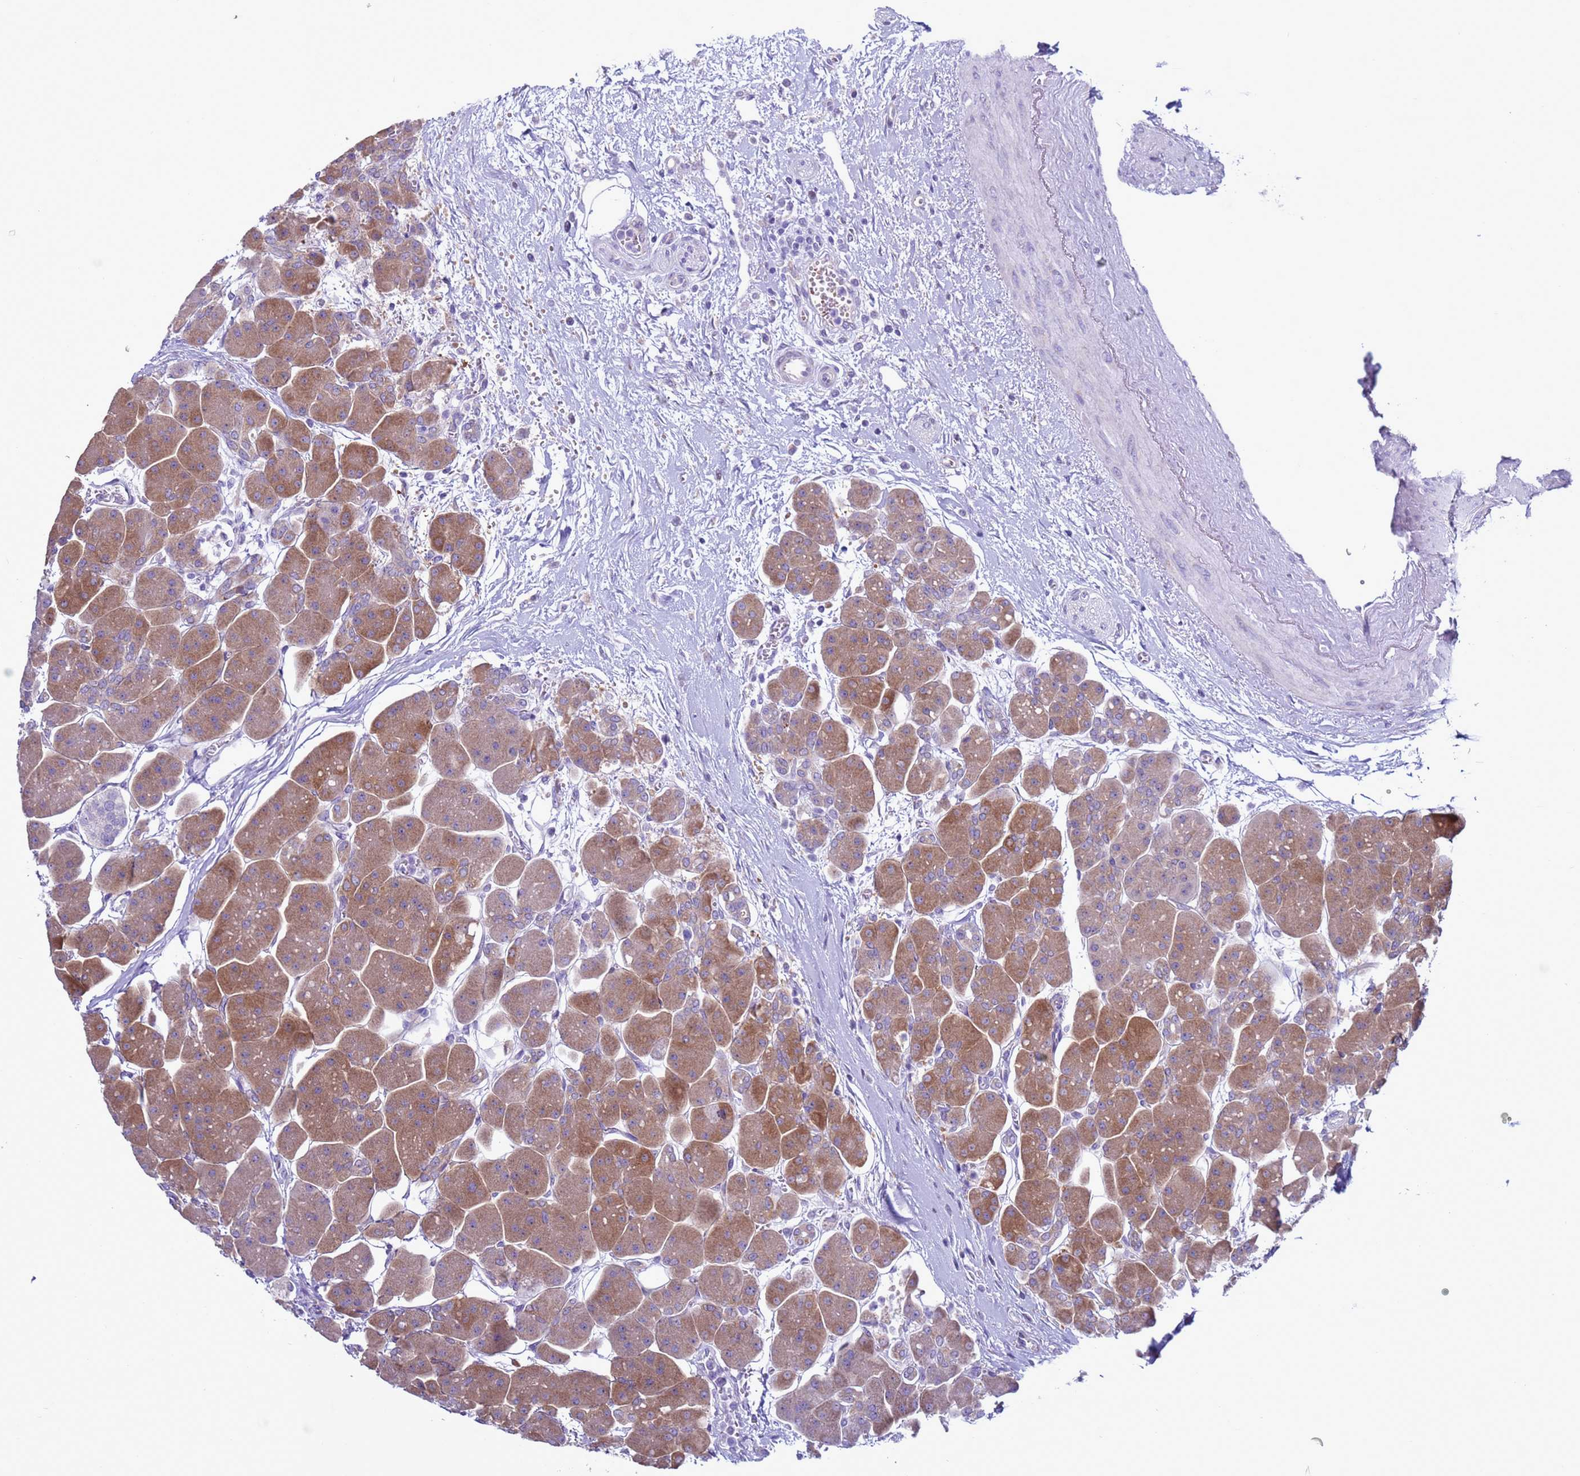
{"staining": {"intensity": "moderate", "quantity": "25%-75%", "location": "cytoplasmic/membranous"}, "tissue": "pancreas", "cell_type": "Exocrine glandular cells", "image_type": "normal", "snomed": [{"axis": "morphology", "description": "Normal tissue, NOS"}, {"axis": "topography", "description": "Pancreas"}], "caption": "High-magnification brightfield microscopy of benign pancreas stained with DAB (brown) and counterstained with hematoxylin (blue). exocrine glandular cells exhibit moderate cytoplasmic/membranous expression is present in about25%-75% of cells. The protein is shown in brown color, while the nuclei are stained blue.", "gene": "ABHD17B", "patient": {"sex": "male", "age": 66}}